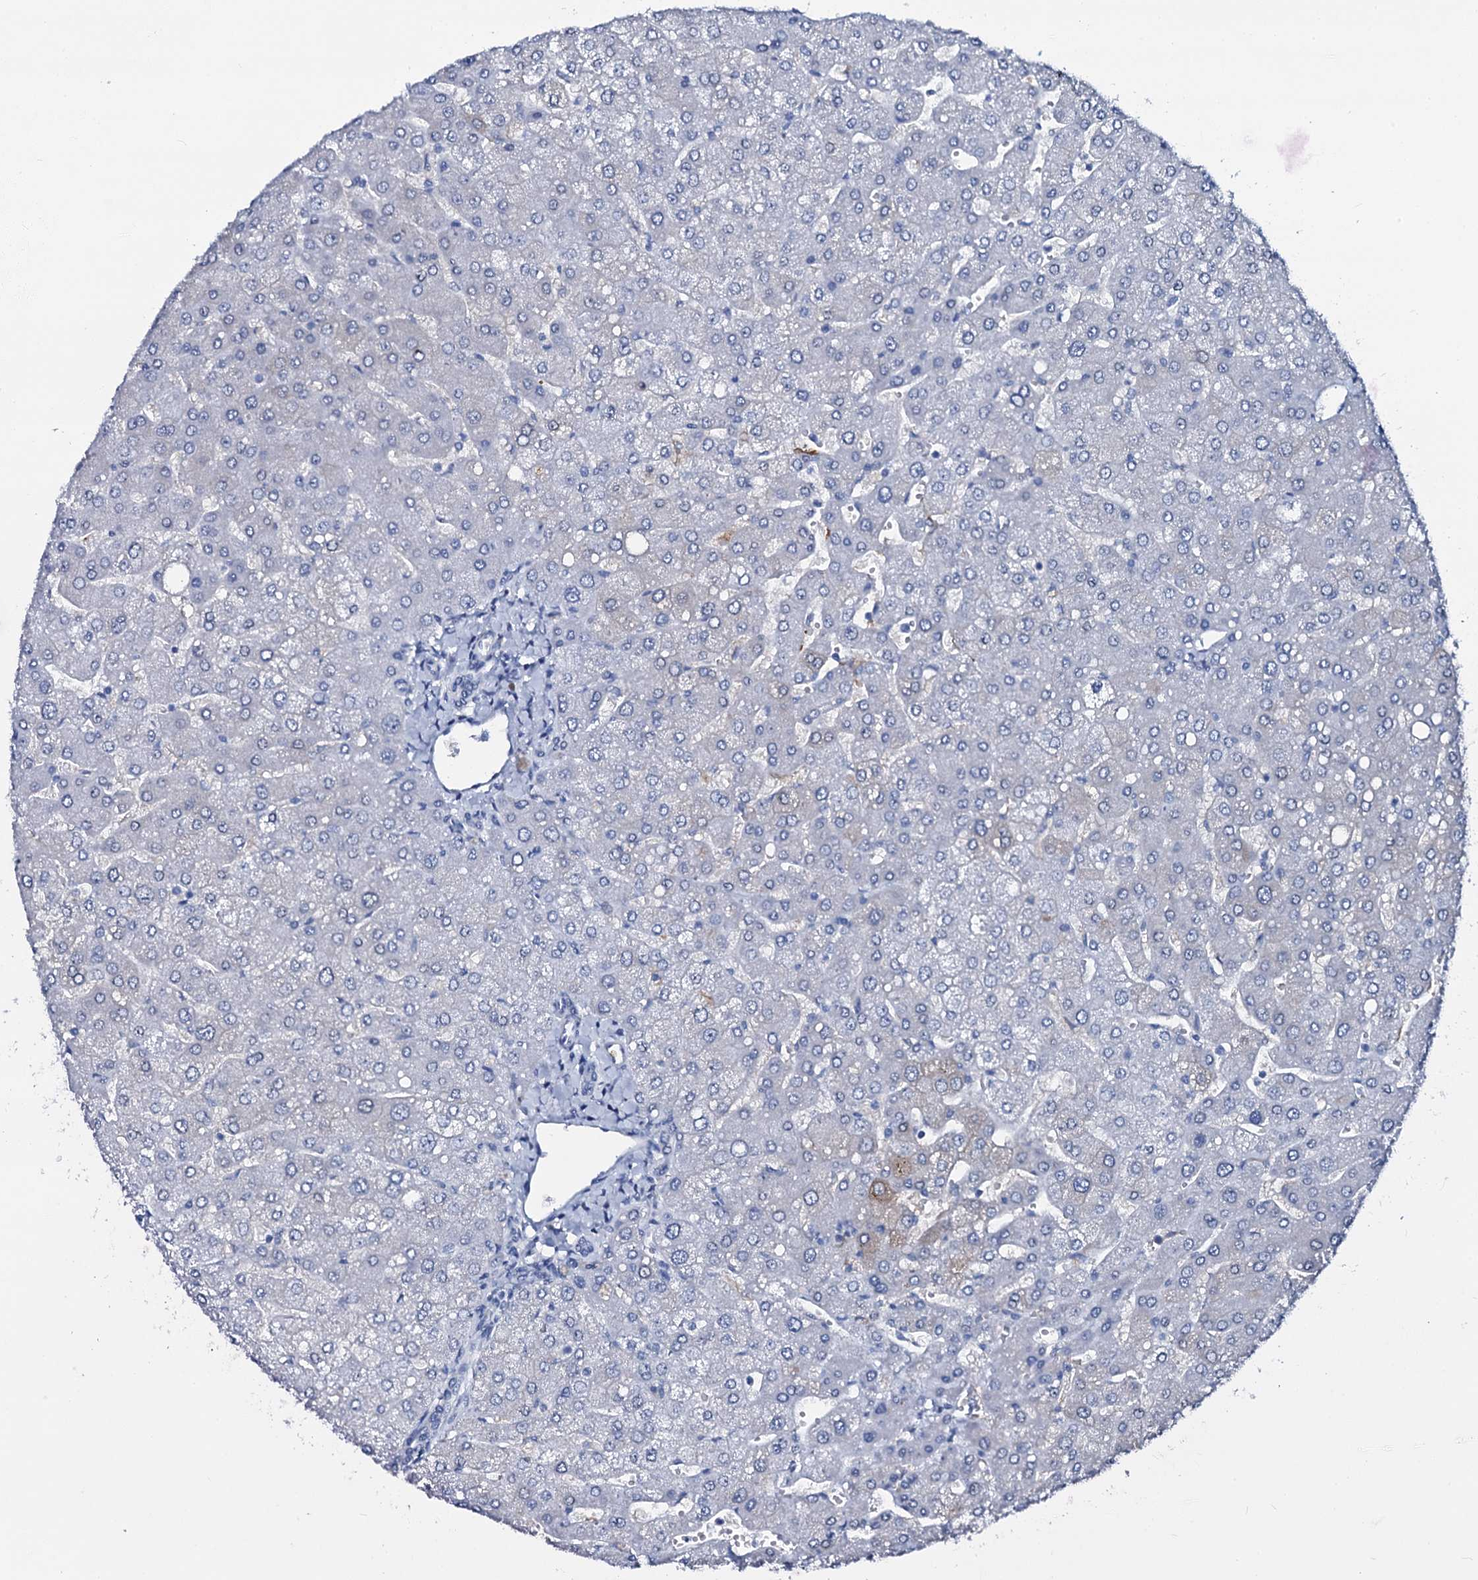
{"staining": {"intensity": "negative", "quantity": "none", "location": "none"}, "tissue": "liver", "cell_type": "Cholangiocytes", "image_type": "normal", "snomed": [{"axis": "morphology", "description": "Normal tissue, NOS"}, {"axis": "topography", "description": "Liver"}], "caption": "Immunohistochemical staining of benign human liver demonstrates no significant expression in cholangiocytes.", "gene": "SLC4A7", "patient": {"sex": "male", "age": 55}}